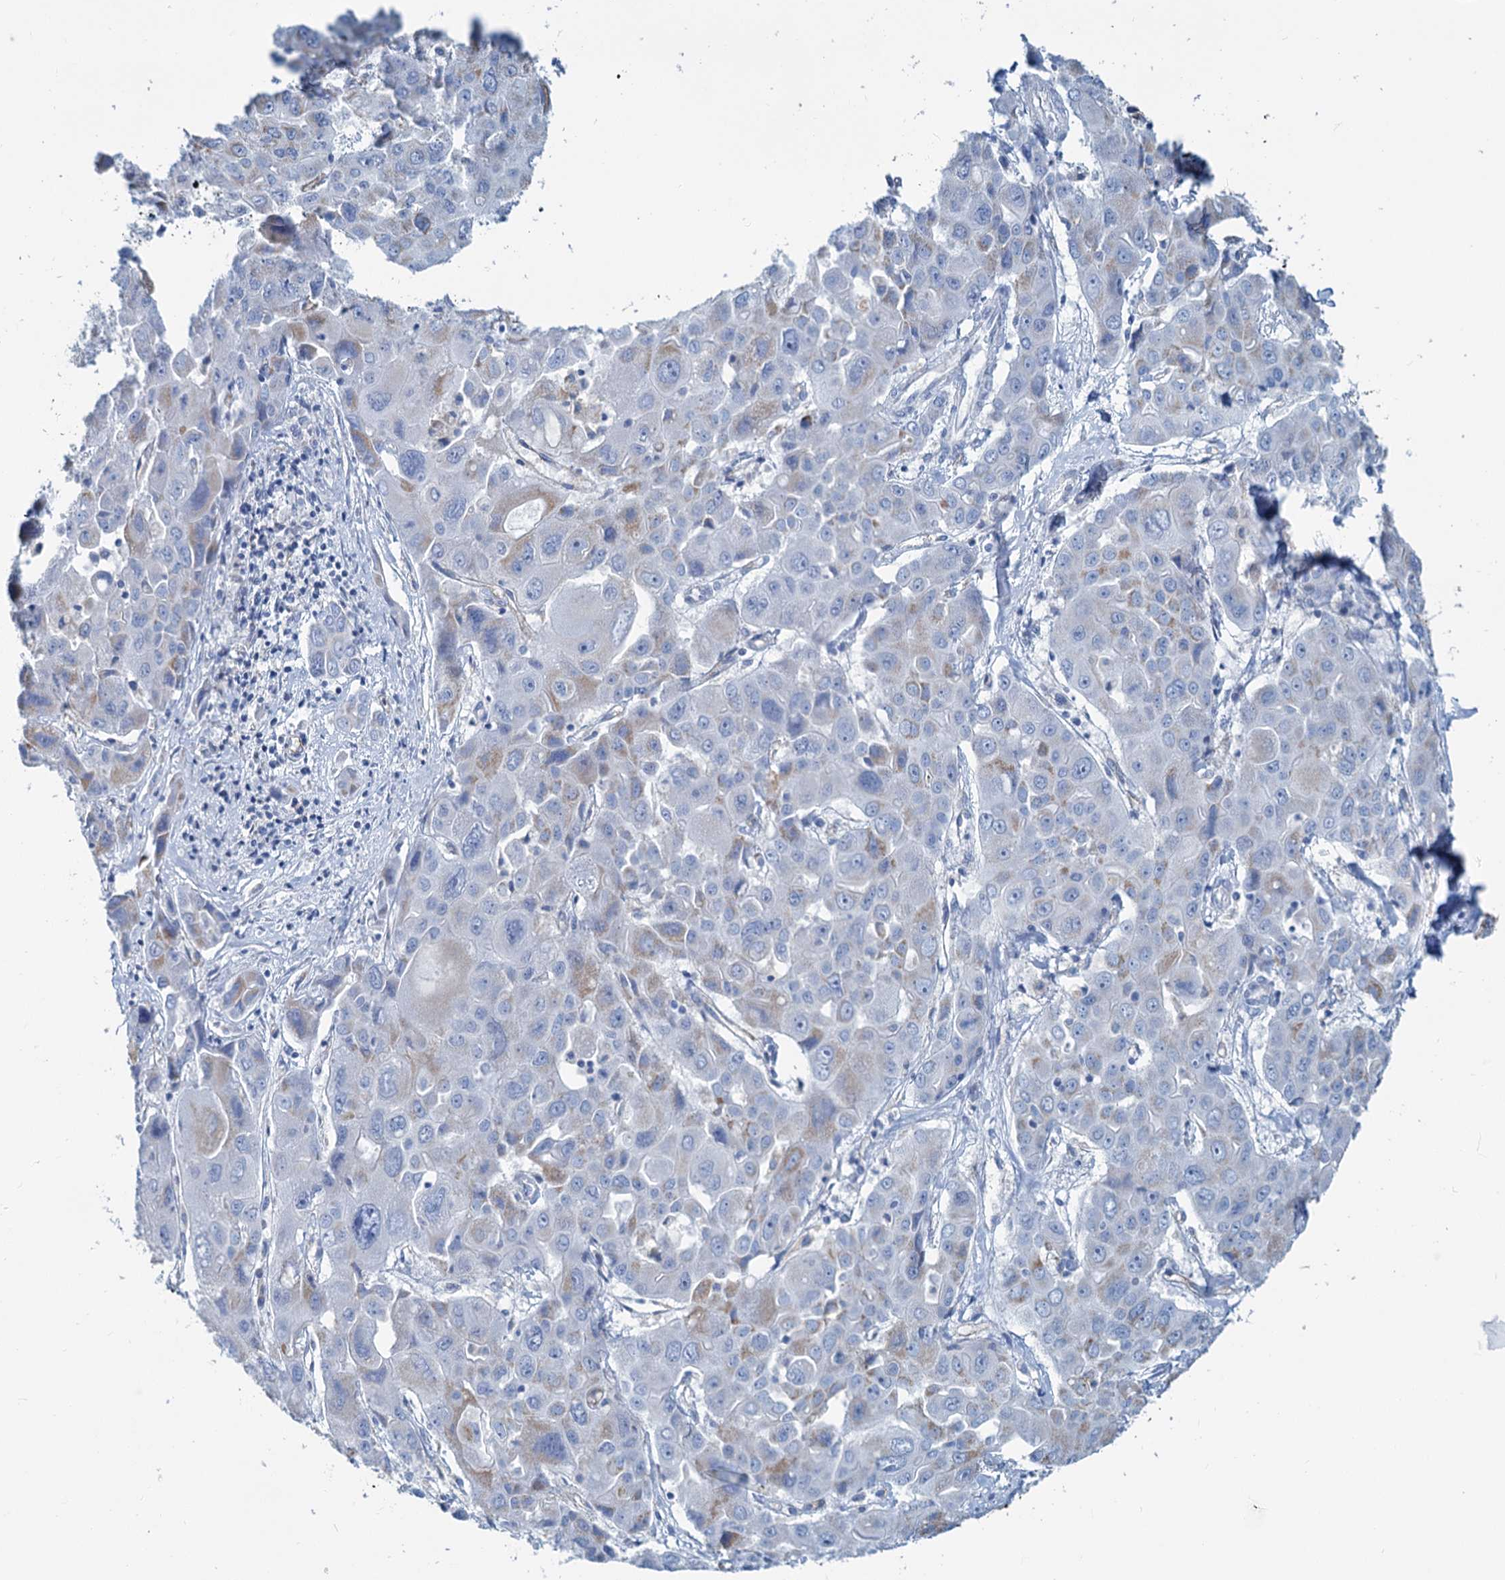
{"staining": {"intensity": "weak", "quantity": "<25%", "location": "cytoplasmic/membranous"}, "tissue": "liver cancer", "cell_type": "Tumor cells", "image_type": "cancer", "snomed": [{"axis": "morphology", "description": "Cholangiocarcinoma"}, {"axis": "topography", "description": "Liver"}], "caption": "Human cholangiocarcinoma (liver) stained for a protein using immunohistochemistry (IHC) demonstrates no positivity in tumor cells.", "gene": "SLC1A3", "patient": {"sex": "male", "age": 67}}